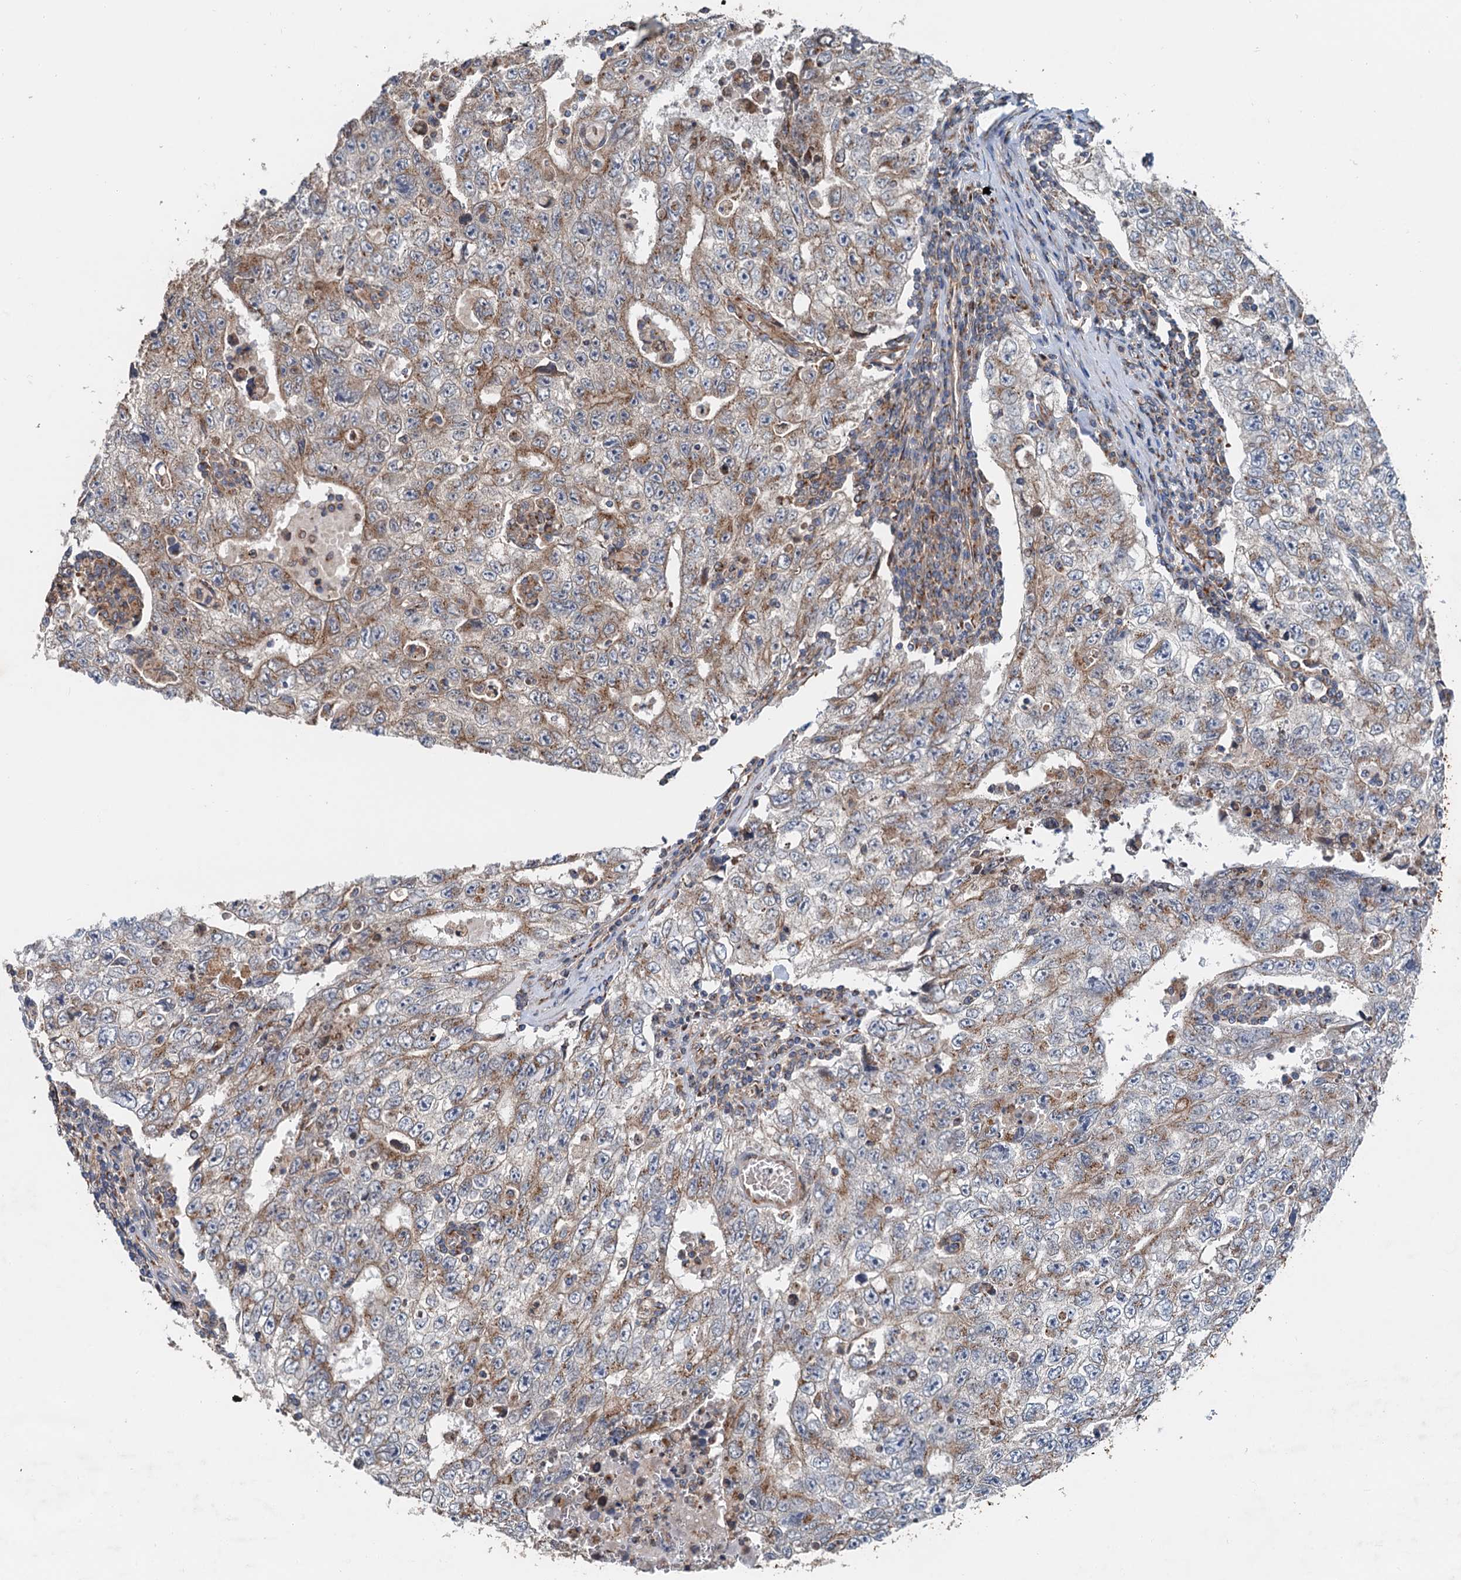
{"staining": {"intensity": "moderate", "quantity": "<25%", "location": "cytoplasmic/membranous"}, "tissue": "testis cancer", "cell_type": "Tumor cells", "image_type": "cancer", "snomed": [{"axis": "morphology", "description": "Carcinoma, Embryonal, NOS"}, {"axis": "topography", "description": "Testis"}], "caption": "Immunohistochemistry (IHC) of testis embryonal carcinoma displays low levels of moderate cytoplasmic/membranous staining in approximately <25% of tumor cells.", "gene": "ANKRD26", "patient": {"sex": "male", "age": 17}}